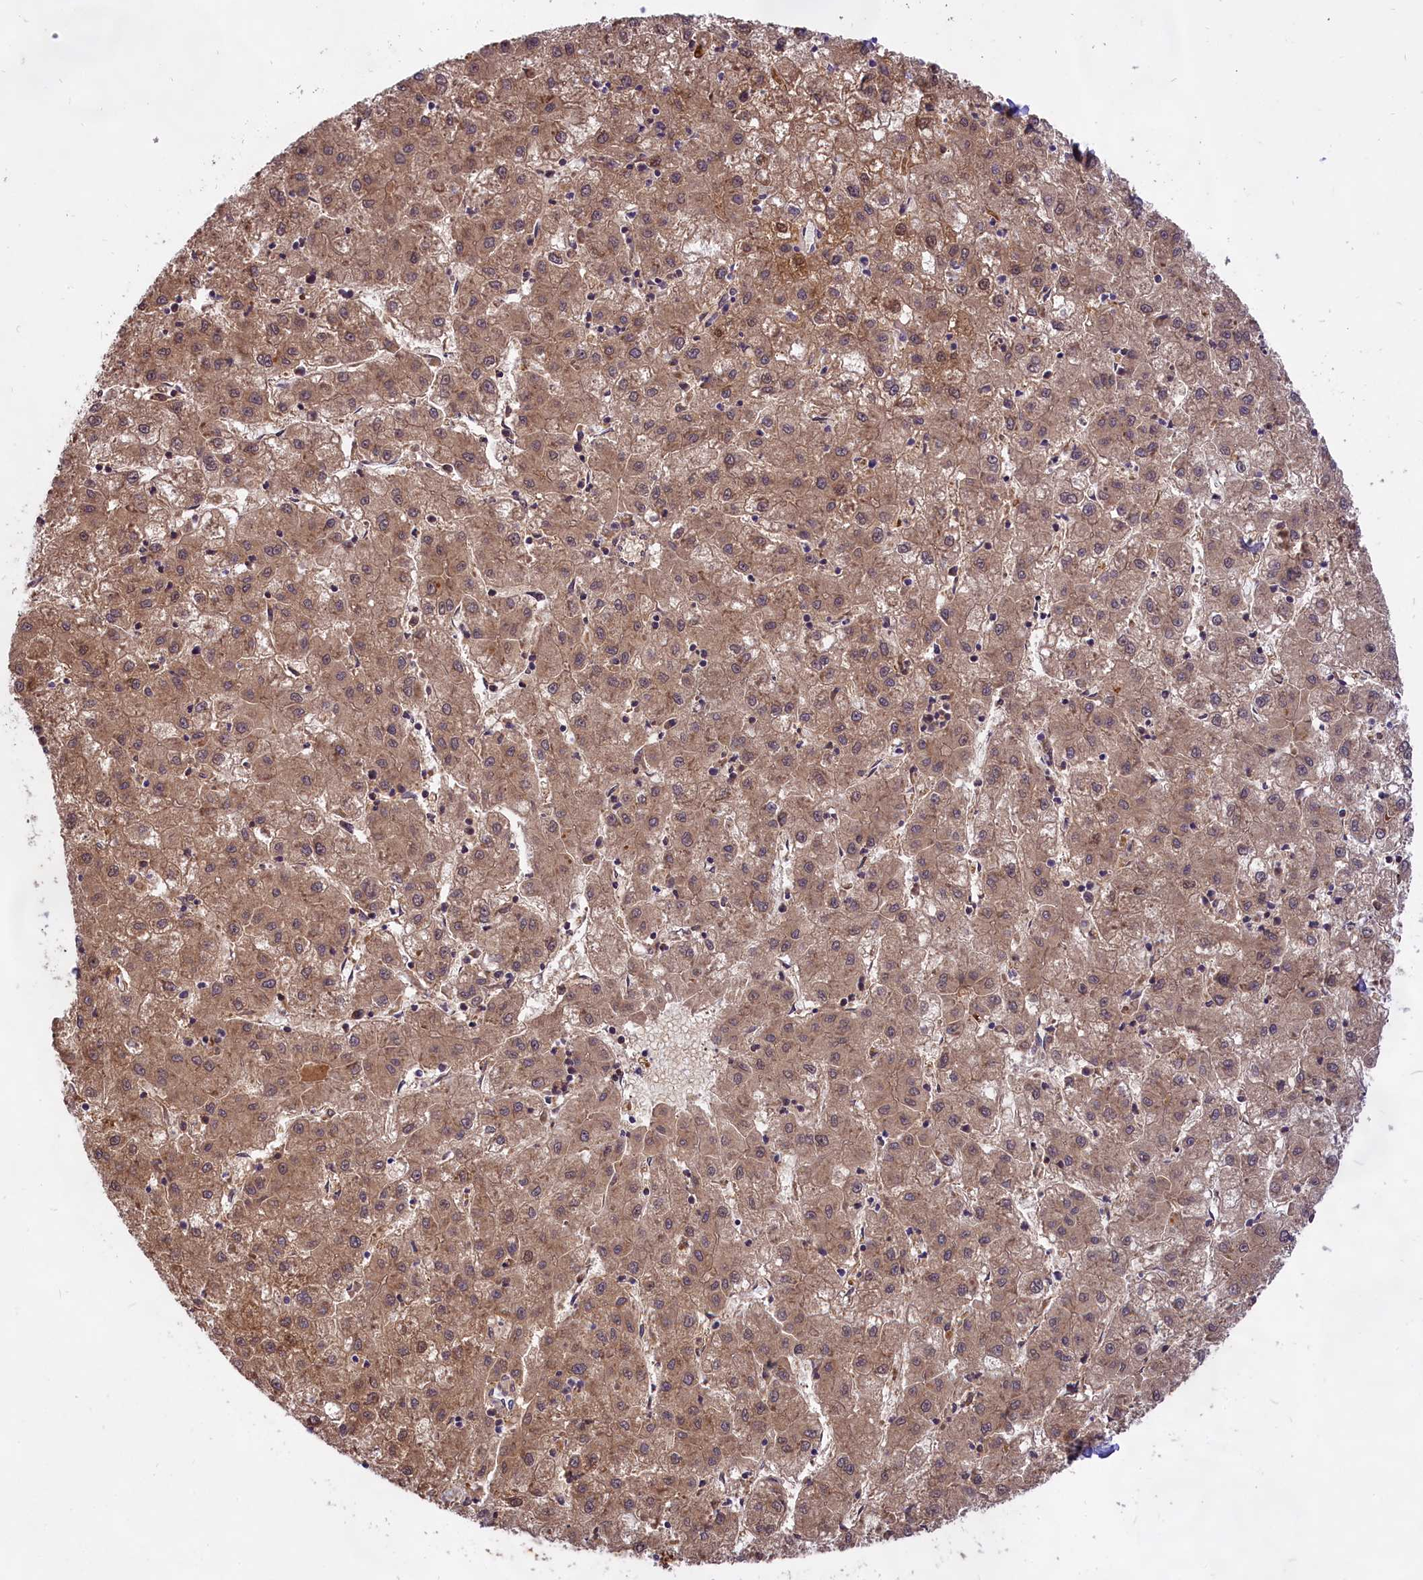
{"staining": {"intensity": "moderate", "quantity": ">75%", "location": "cytoplasmic/membranous"}, "tissue": "liver cancer", "cell_type": "Tumor cells", "image_type": "cancer", "snomed": [{"axis": "morphology", "description": "Carcinoma, Hepatocellular, NOS"}, {"axis": "topography", "description": "Liver"}], "caption": "Immunohistochemistry (IHC) image of hepatocellular carcinoma (liver) stained for a protein (brown), which displays medium levels of moderate cytoplasmic/membranous expression in about >75% of tumor cells.", "gene": "MEMO1", "patient": {"sex": "male", "age": 72}}